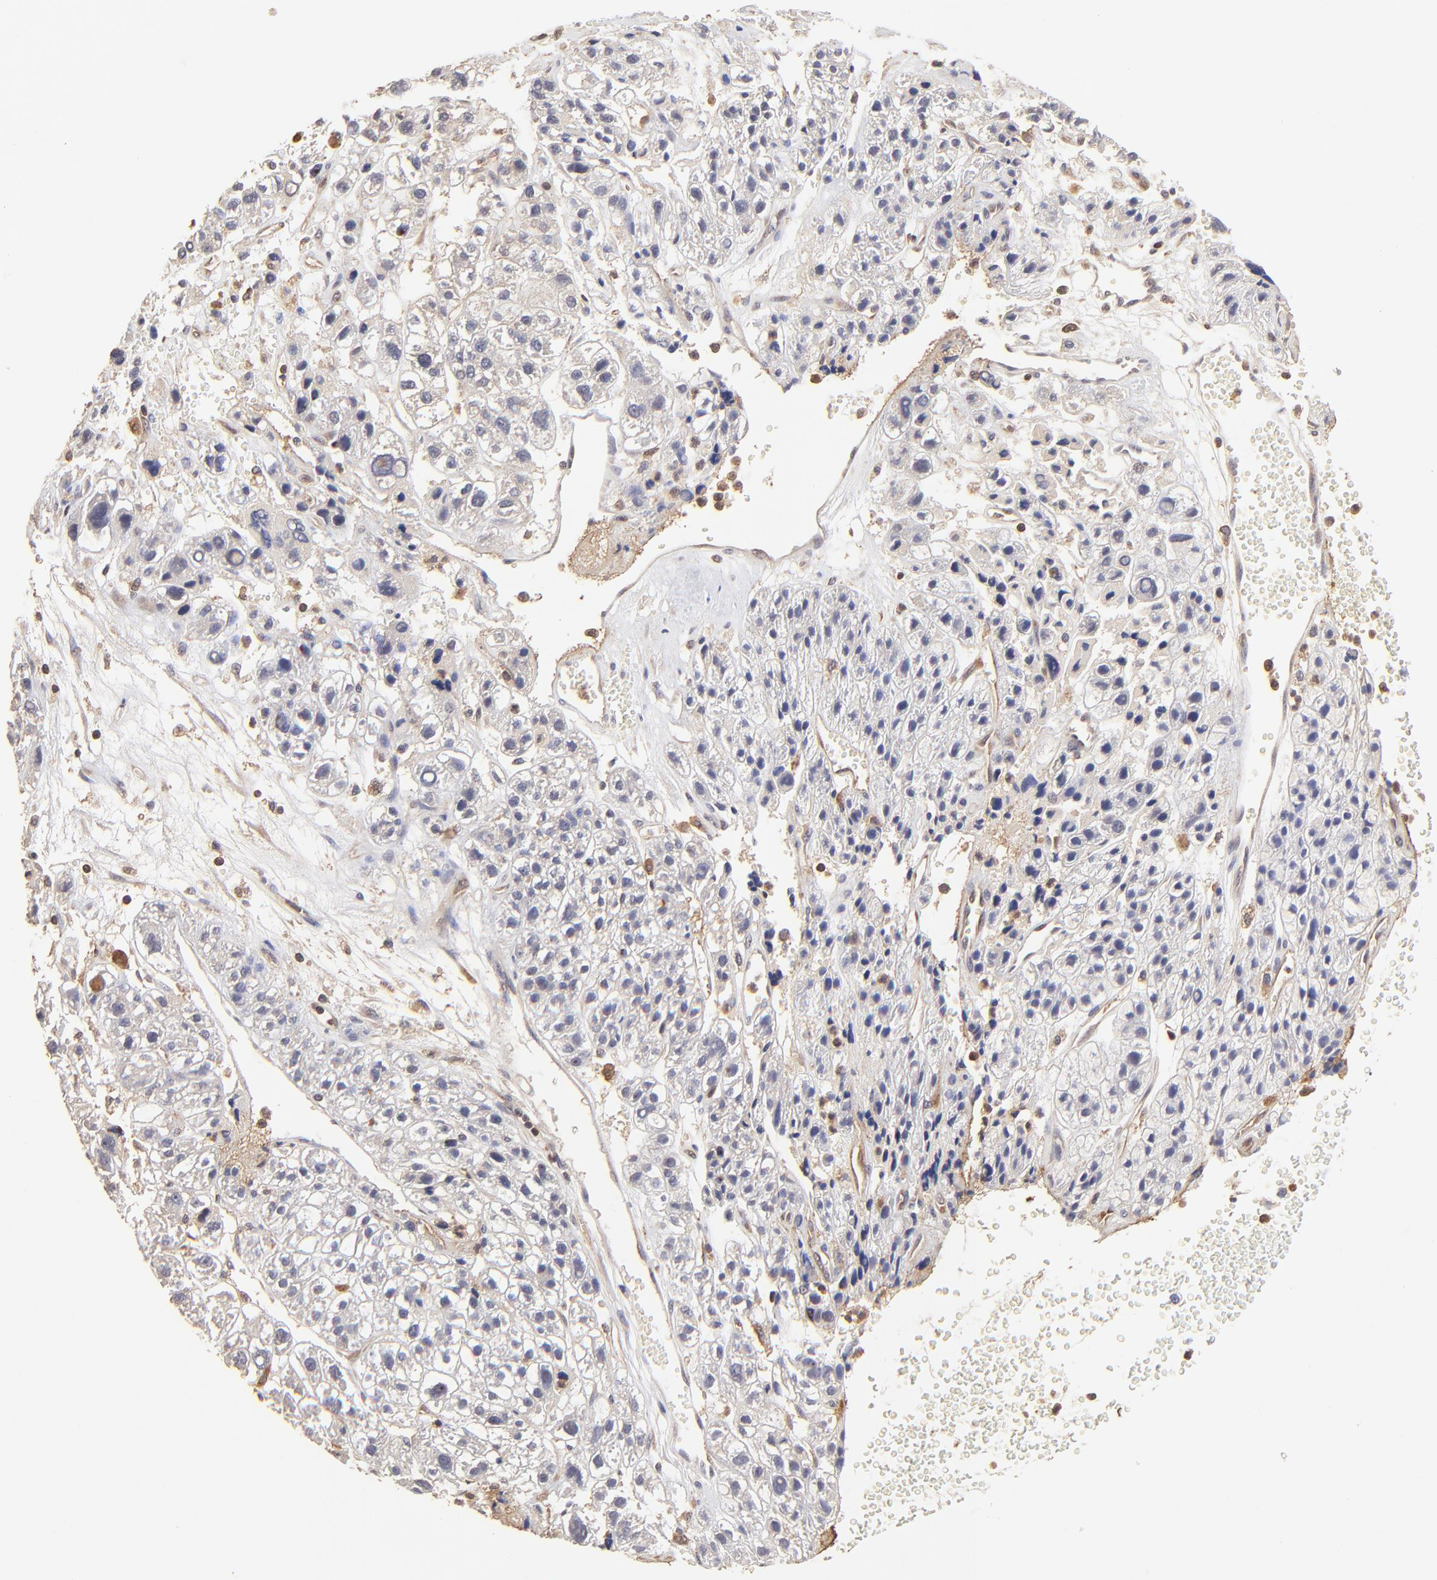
{"staining": {"intensity": "weak", "quantity": ">75%", "location": "cytoplasmic/membranous"}, "tissue": "liver cancer", "cell_type": "Tumor cells", "image_type": "cancer", "snomed": [{"axis": "morphology", "description": "Carcinoma, Hepatocellular, NOS"}, {"axis": "topography", "description": "Liver"}], "caption": "Immunohistochemical staining of liver hepatocellular carcinoma reveals low levels of weak cytoplasmic/membranous protein positivity in approximately >75% of tumor cells.", "gene": "STON2", "patient": {"sex": "female", "age": 85}}